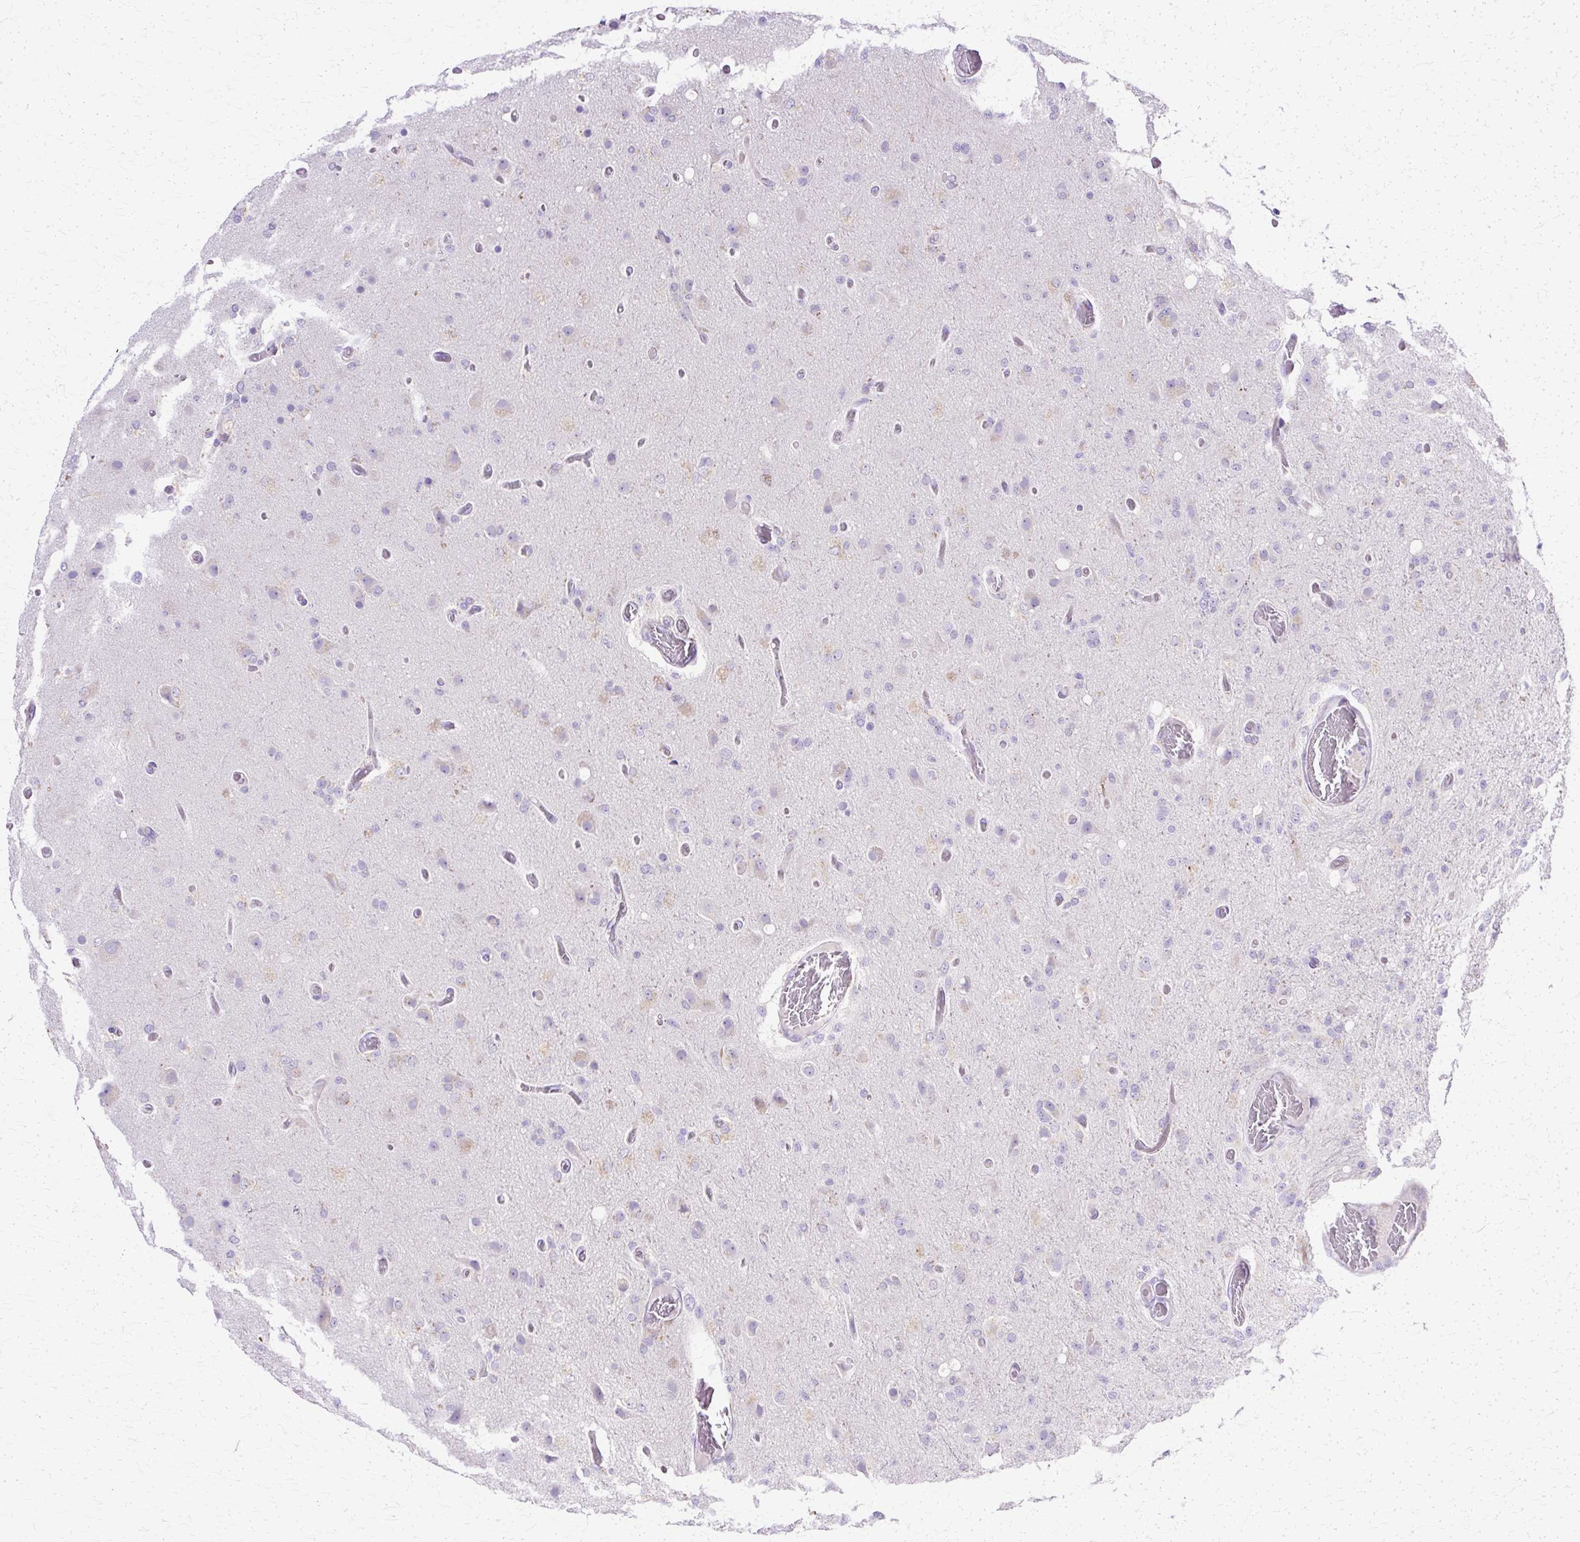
{"staining": {"intensity": "negative", "quantity": "none", "location": "none"}, "tissue": "glioma", "cell_type": "Tumor cells", "image_type": "cancer", "snomed": [{"axis": "morphology", "description": "Glioma, malignant, High grade"}, {"axis": "topography", "description": "Brain"}], "caption": "Immunohistochemistry (IHC) of human glioma exhibits no staining in tumor cells.", "gene": "TBC1D3G", "patient": {"sex": "female", "age": 74}}